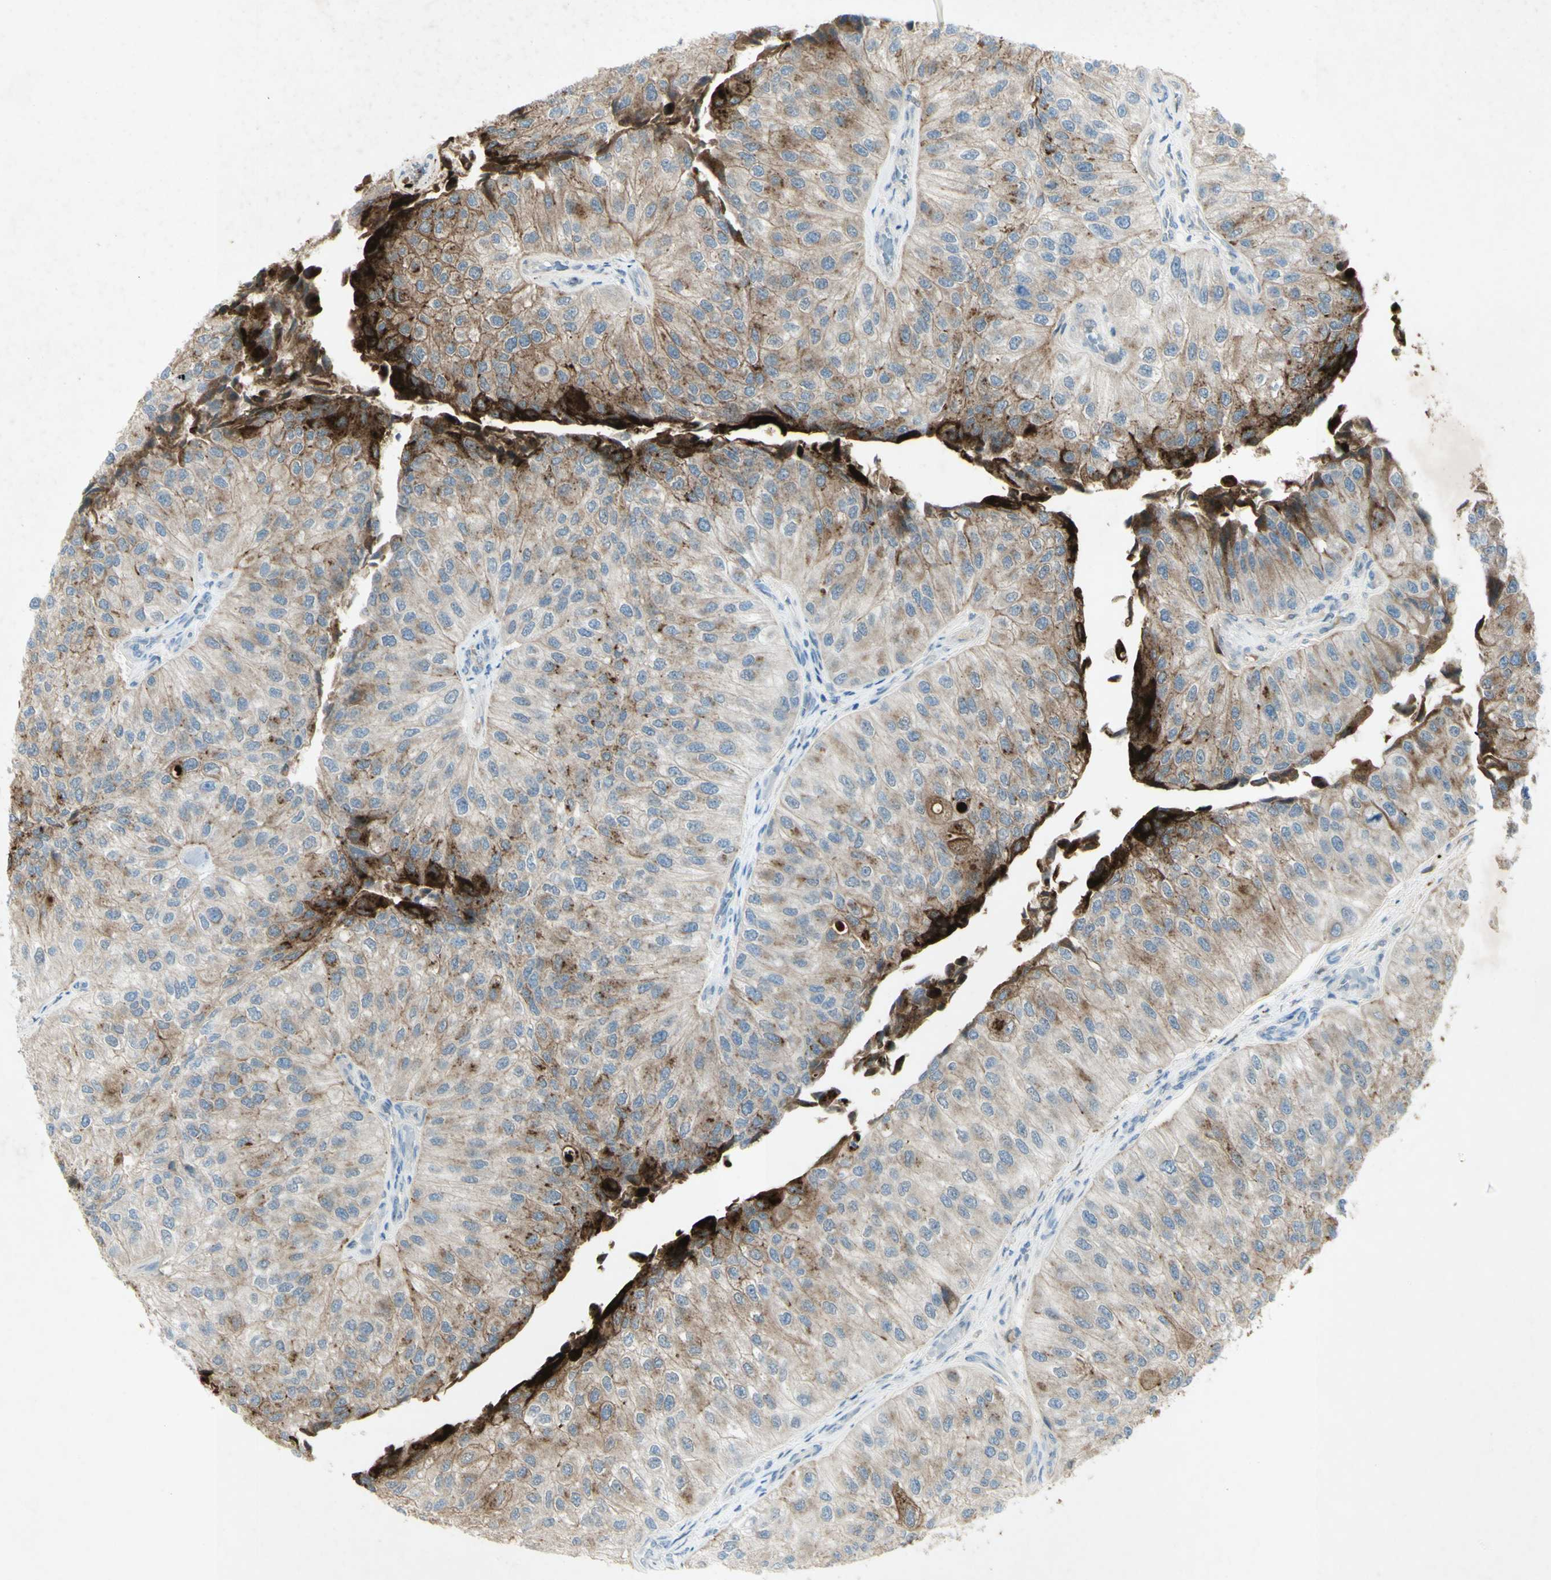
{"staining": {"intensity": "strong", "quantity": "<25%", "location": "cytoplasmic/membranous"}, "tissue": "urothelial cancer", "cell_type": "Tumor cells", "image_type": "cancer", "snomed": [{"axis": "morphology", "description": "Urothelial carcinoma, High grade"}, {"axis": "topography", "description": "Kidney"}, {"axis": "topography", "description": "Urinary bladder"}], "caption": "Immunohistochemistry of human high-grade urothelial carcinoma reveals medium levels of strong cytoplasmic/membranous expression in approximately <25% of tumor cells. (DAB IHC with brightfield microscopy, high magnification).", "gene": "GDF15", "patient": {"sex": "male", "age": 77}}